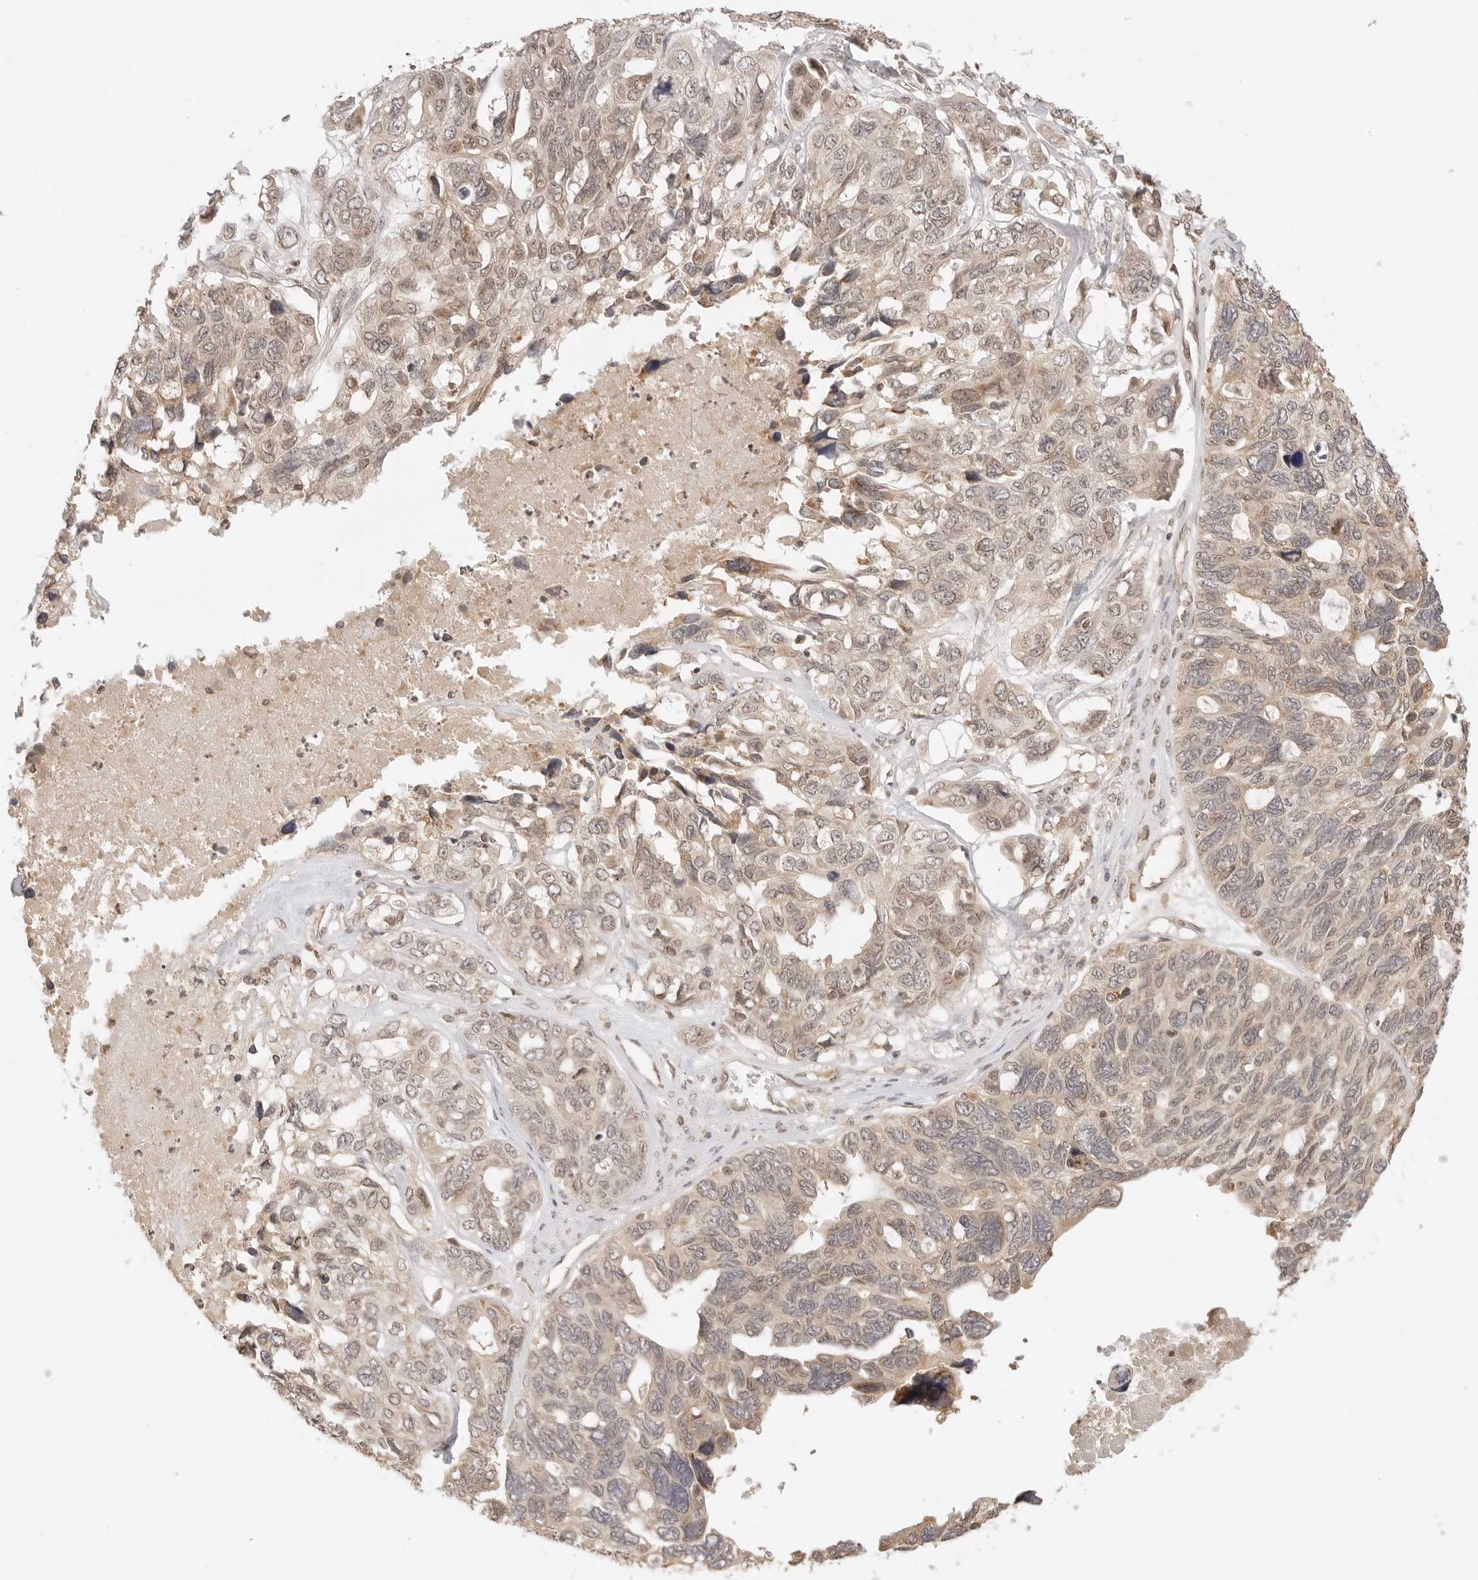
{"staining": {"intensity": "weak", "quantity": "25%-75%", "location": "cytoplasmic/membranous,nuclear"}, "tissue": "ovarian cancer", "cell_type": "Tumor cells", "image_type": "cancer", "snomed": [{"axis": "morphology", "description": "Cystadenocarcinoma, serous, NOS"}, {"axis": "topography", "description": "Ovary"}], "caption": "The image displays staining of serous cystadenocarcinoma (ovarian), revealing weak cytoplasmic/membranous and nuclear protein positivity (brown color) within tumor cells.", "gene": "POLH", "patient": {"sex": "female", "age": 79}}